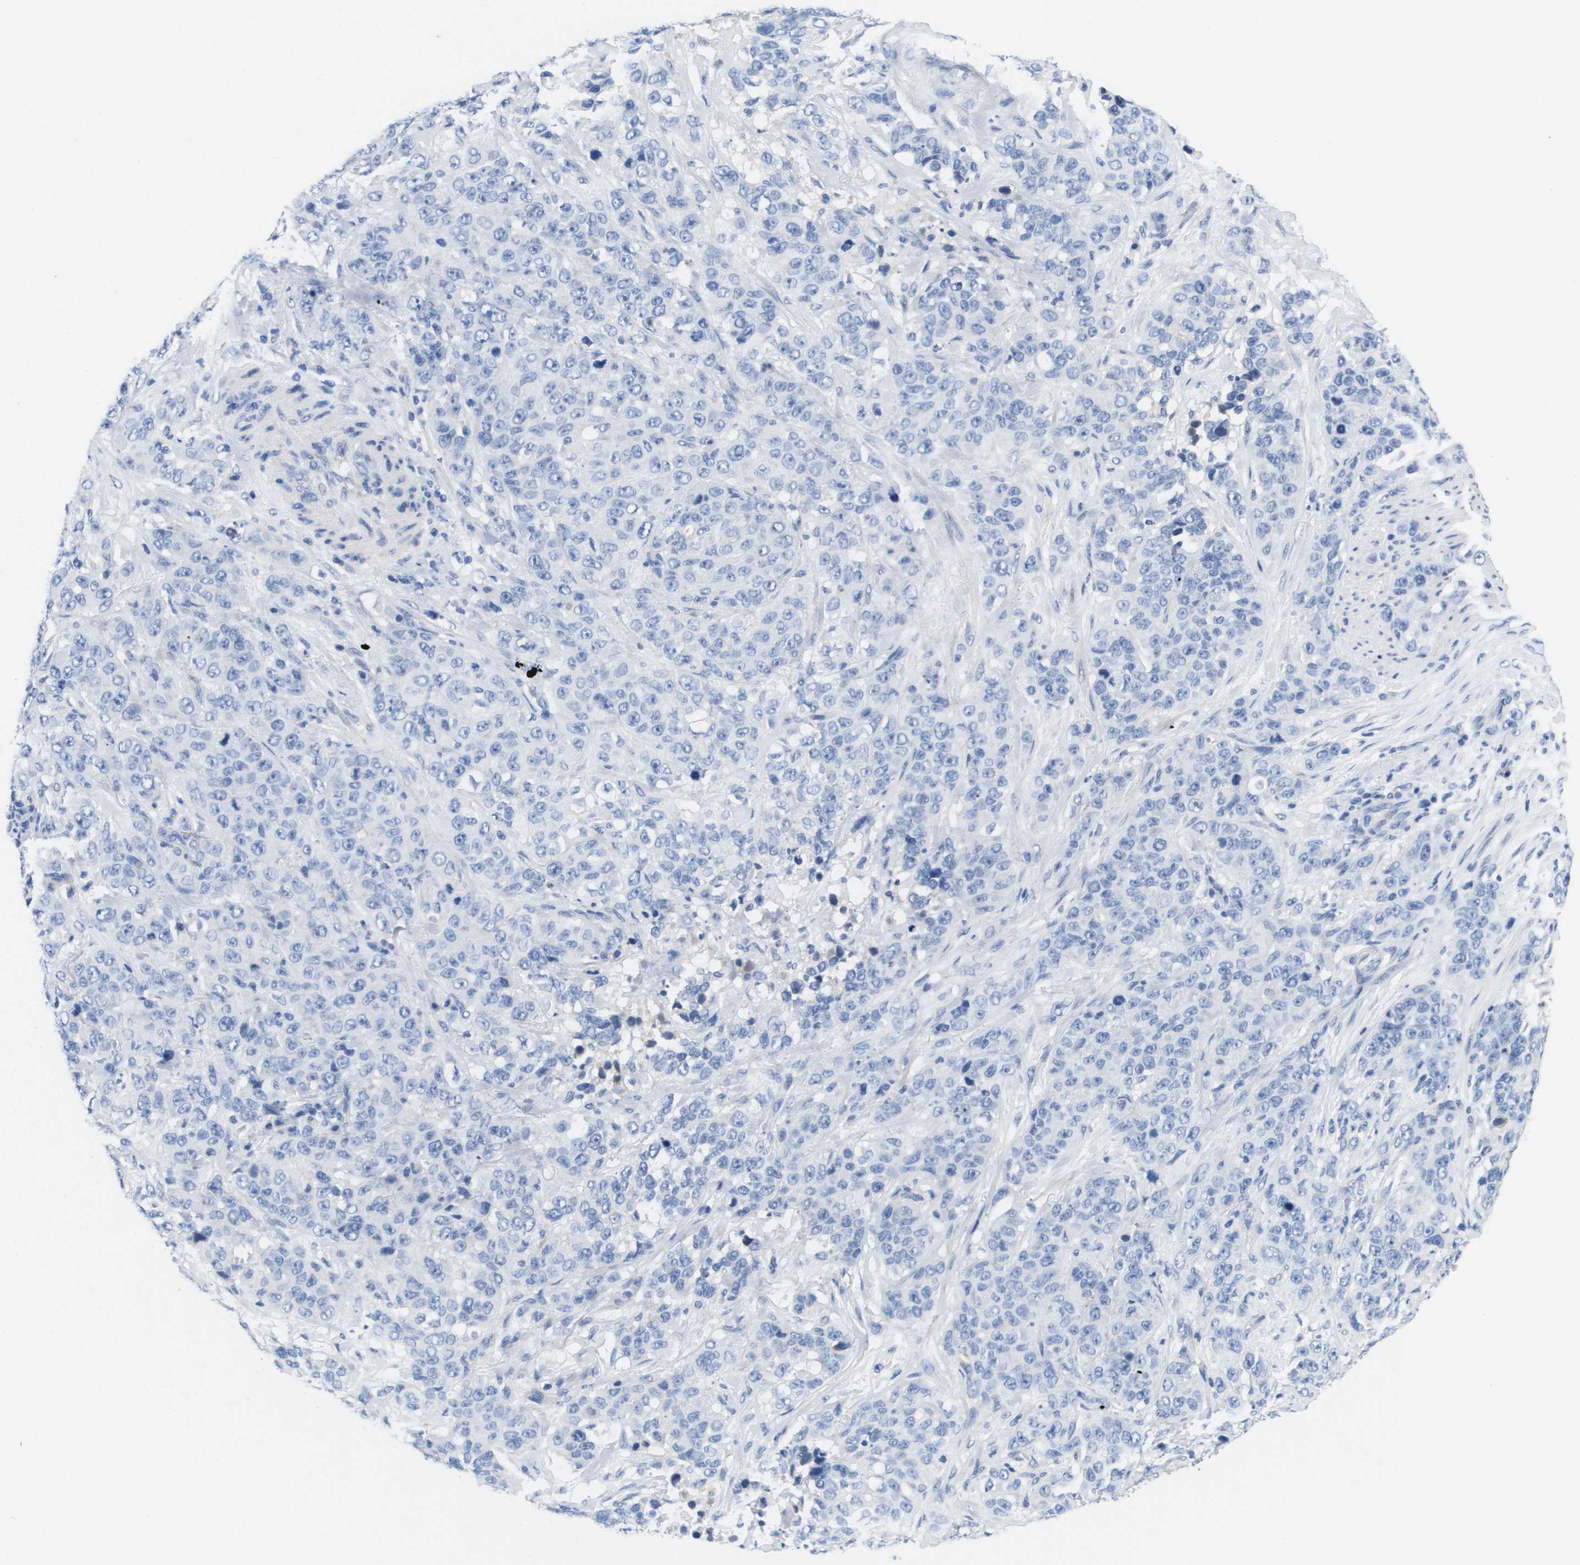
{"staining": {"intensity": "negative", "quantity": "none", "location": "none"}, "tissue": "stomach cancer", "cell_type": "Tumor cells", "image_type": "cancer", "snomed": [{"axis": "morphology", "description": "Adenocarcinoma, NOS"}, {"axis": "topography", "description": "Stomach"}], "caption": "Tumor cells show no significant protein staining in stomach adenocarcinoma.", "gene": "APOA1", "patient": {"sex": "male", "age": 48}}